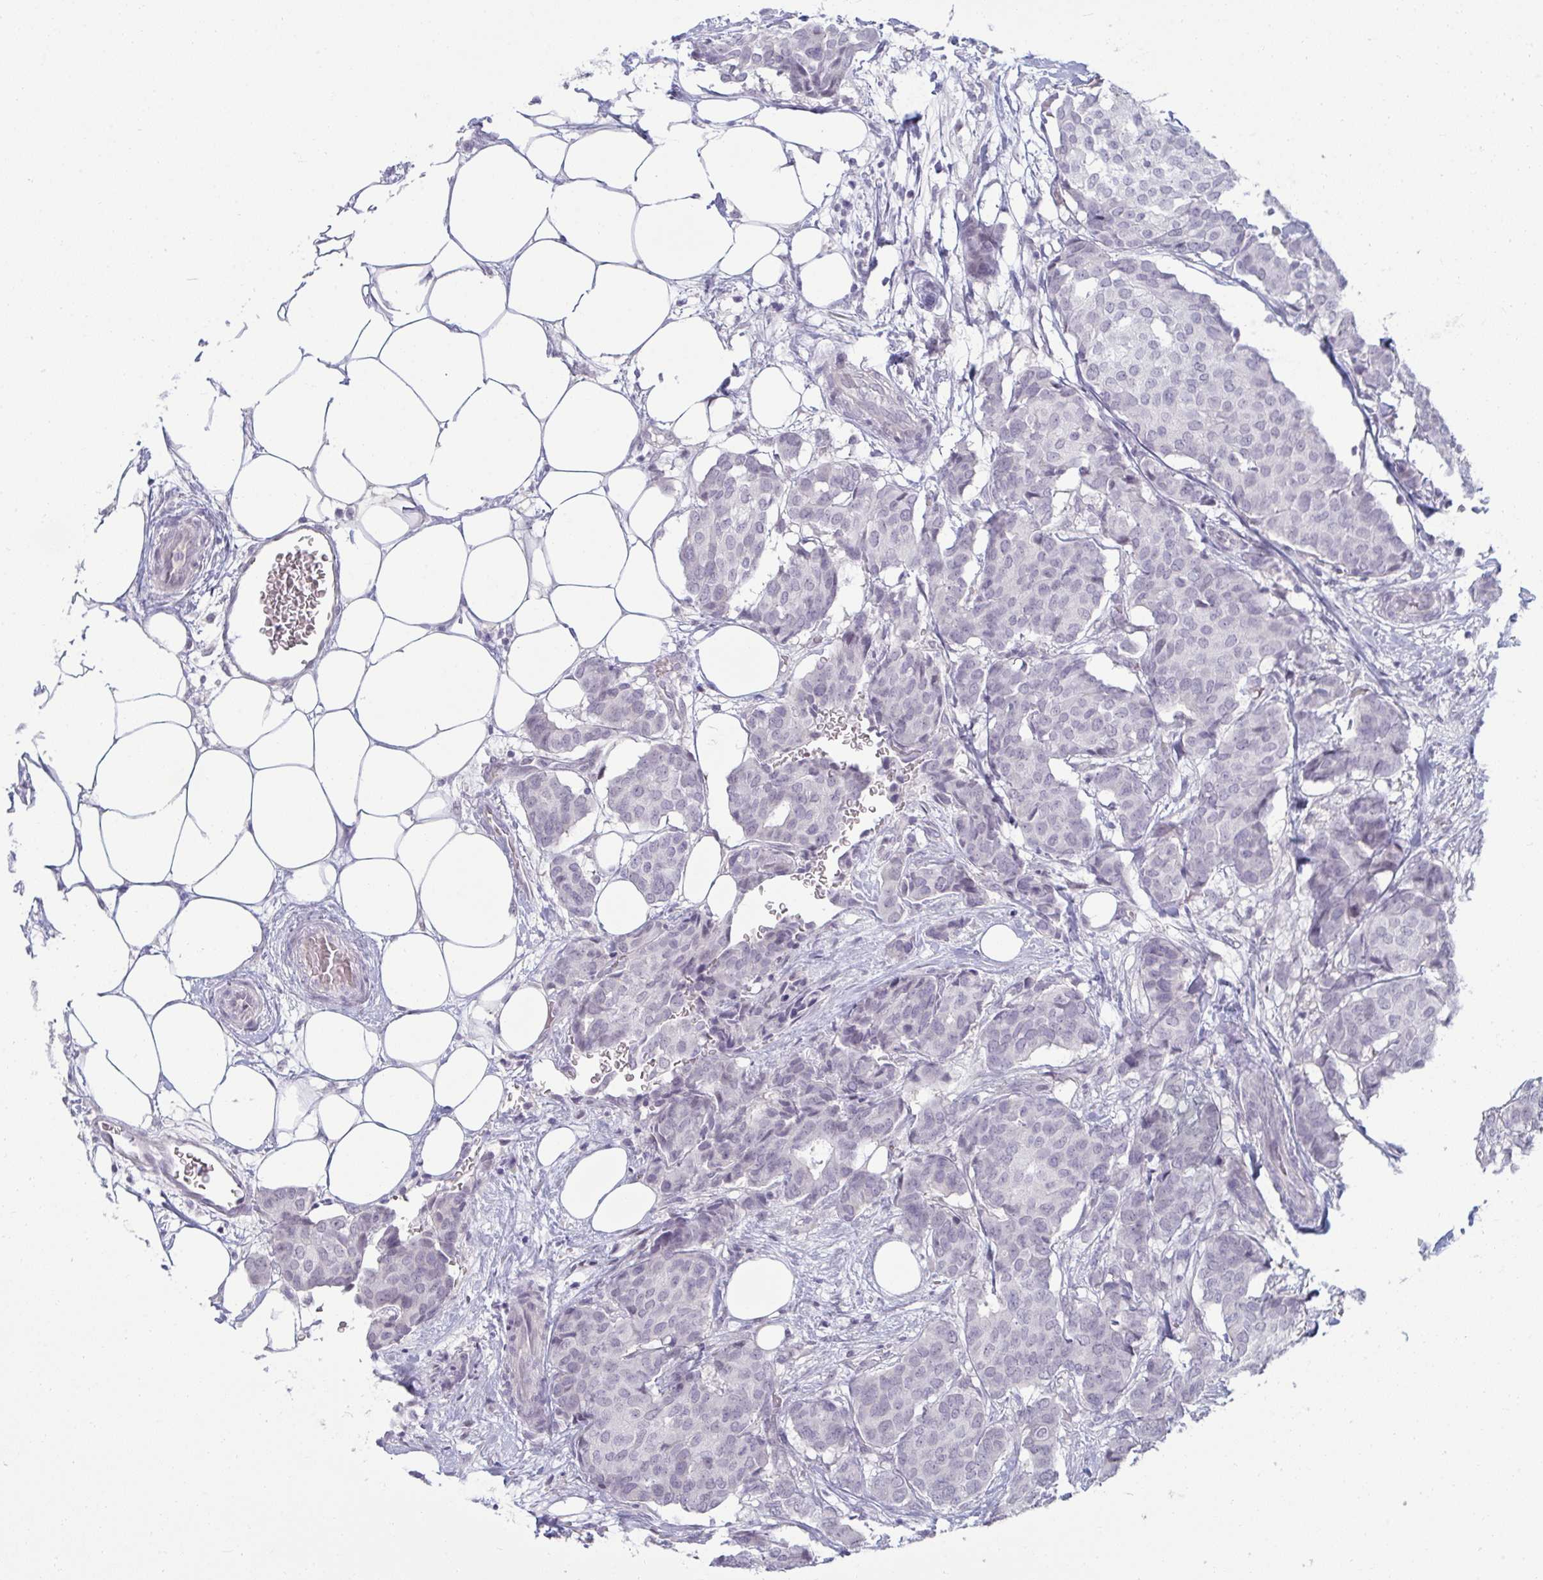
{"staining": {"intensity": "negative", "quantity": "none", "location": "none"}, "tissue": "breast cancer", "cell_type": "Tumor cells", "image_type": "cancer", "snomed": [{"axis": "morphology", "description": "Duct carcinoma"}, {"axis": "topography", "description": "Breast"}], "caption": "Micrograph shows no protein expression in tumor cells of breast cancer (infiltrating ductal carcinoma) tissue.", "gene": "RNASEH1", "patient": {"sex": "female", "age": 75}}